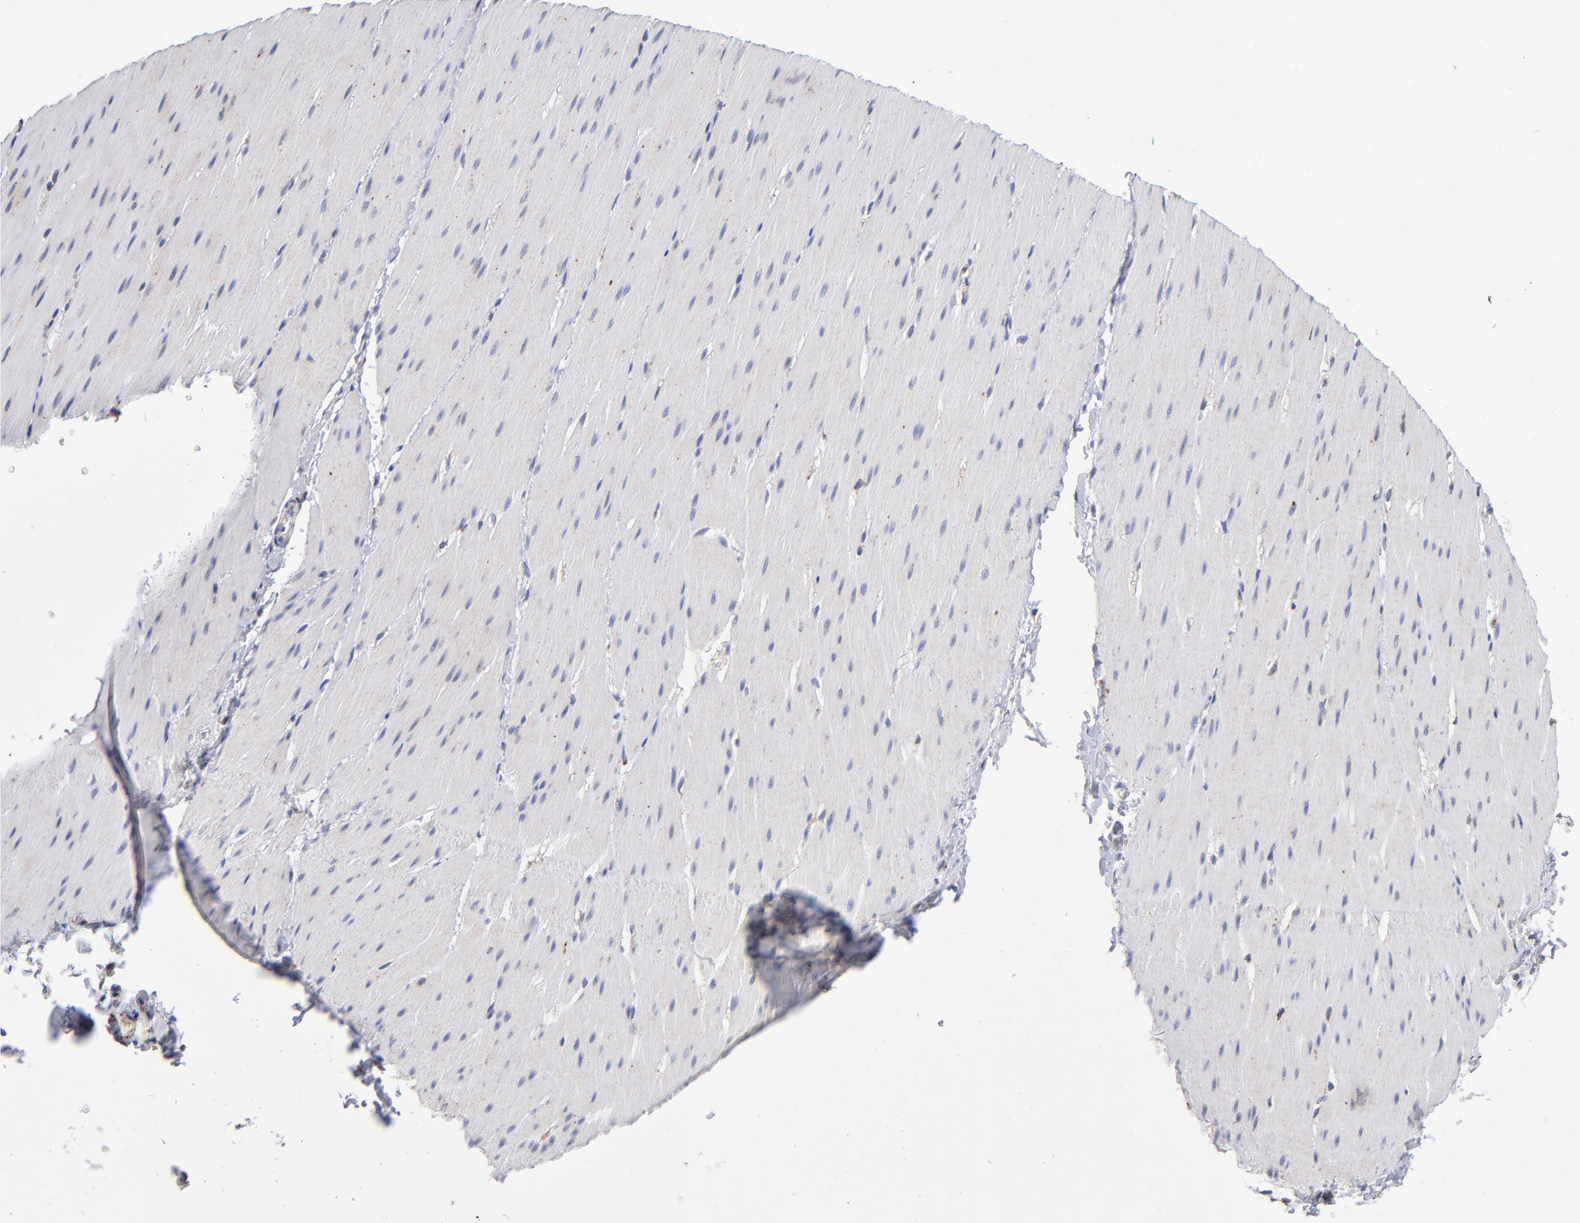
{"staining": {"intensity": "weak", "quantity": "25%-75%", "location": "cytoplasmic/membranous"}, "tissue": "smooth muscle", "cell_type": "Smooth muscle cells", "image_type": "normal", "snomed": [{"axis": "morphology", "description": "Normal tissue, NOS"}, {"axis": "topography", "description": "Smooth muscle"}, {"axis": "topography", "description": "Colon"}], "caption": "This photomicrograph exhibits immunohistochemistry staining of normal smooth muscle, with low weak cytoplasmic/membranous staining in approximately 25%-75% of smooth muscle cells.", "gene": "RRAGA", "patient": {"sex": "male", "age": 67}}